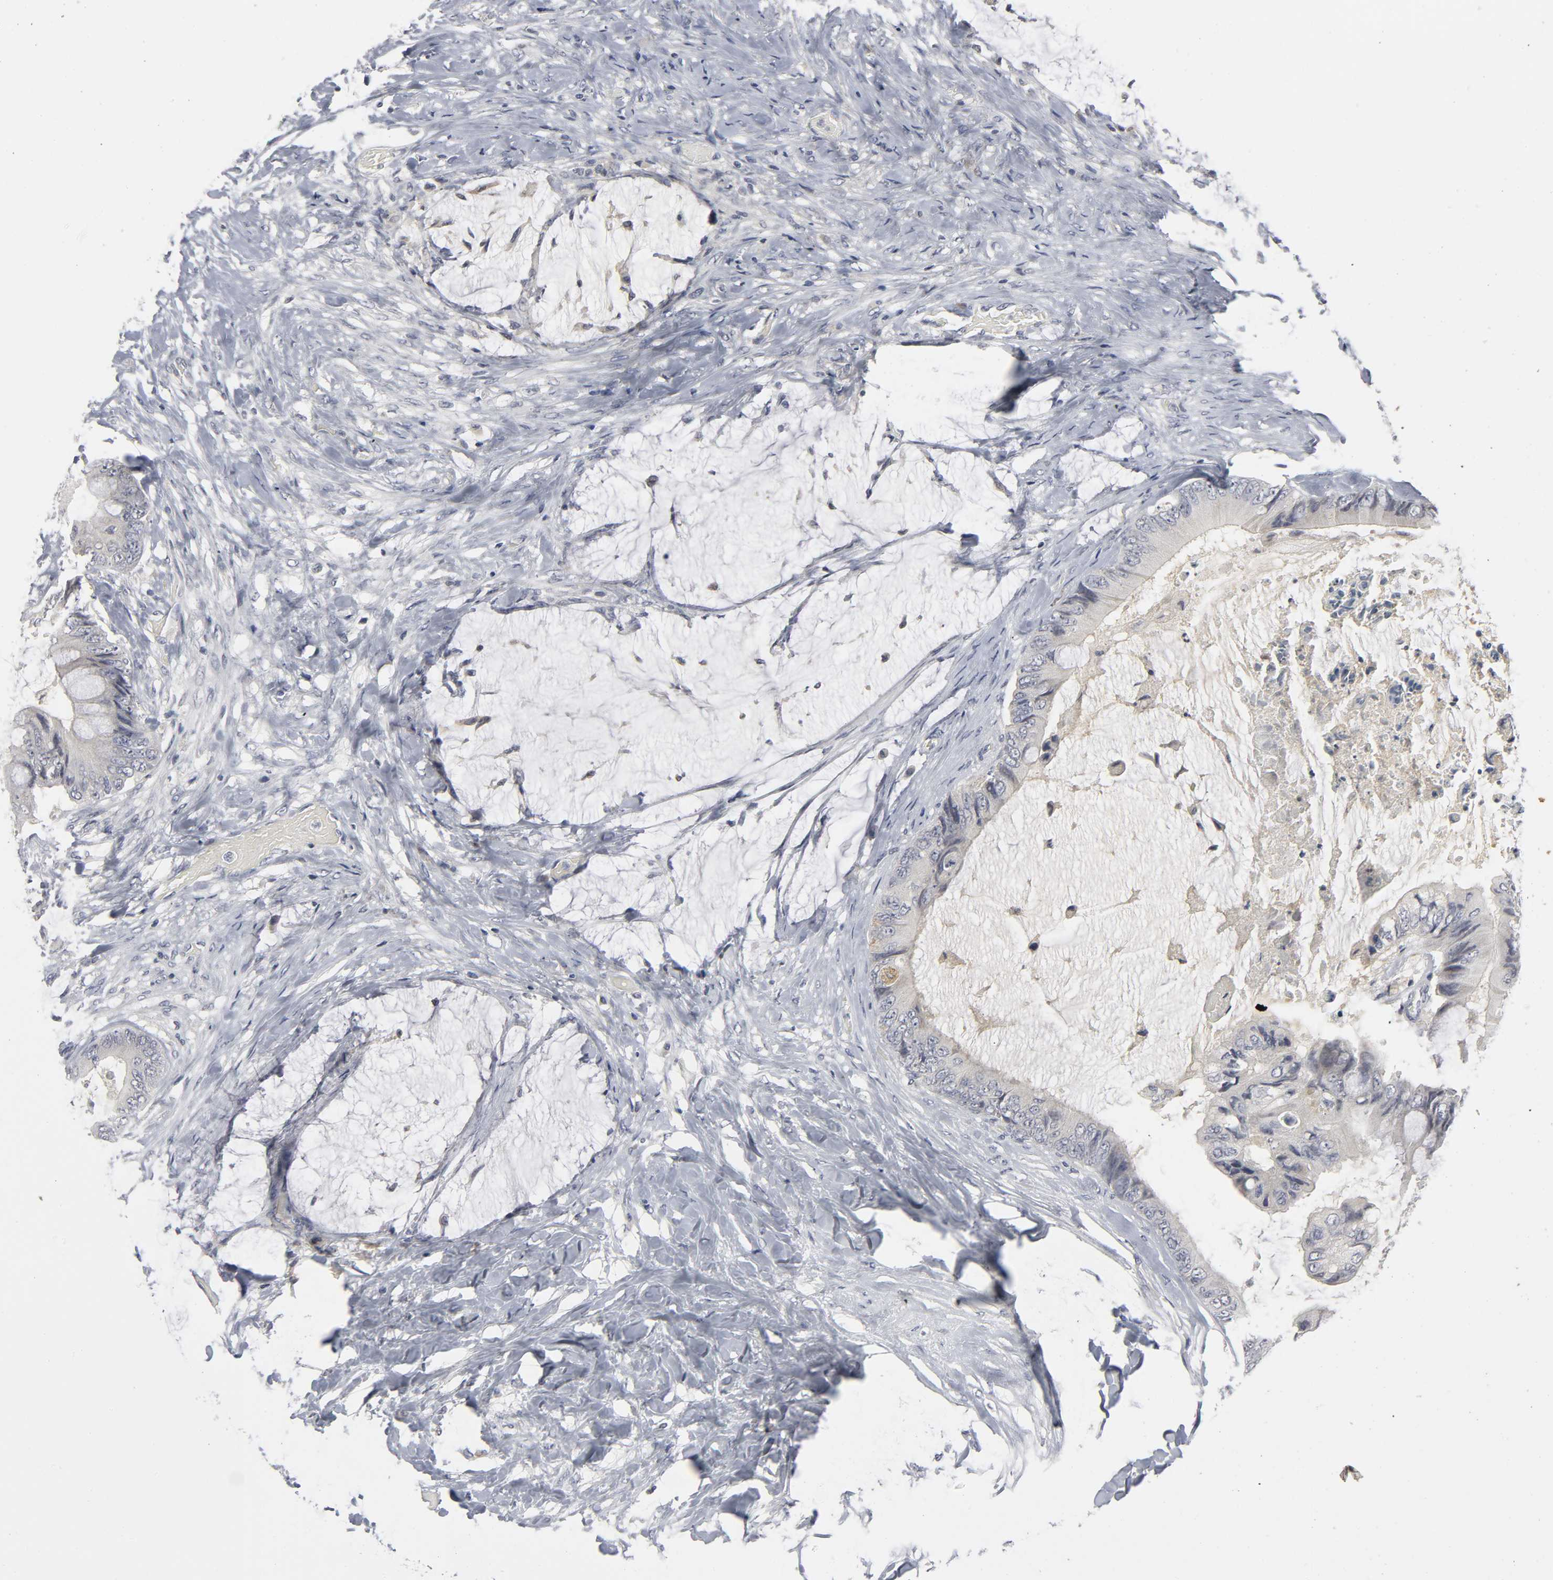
{"staining": {"intensity": "negative", "quantity": "none", "location": "none"}, "tissue": "colorectal cancer", "cell_type": "Tumor cells", "image_type": "cancer", "snomed": [{"axis": "morphology", "description": "Normal tissue, NOS"}, {"axis": "morphology", "description": "Adenocarcinoma, NOS"}, {"axis": "topography", "description": "Rectum"}, {"axis": "topography", "description": "Peripheral nerve tissue"}], "caption": "Tumor cells are negative for protein expression in human adenocarcinoma (colorectal).", "gene": "TCAP", "patient": {"sex": "female", "age": 77}}